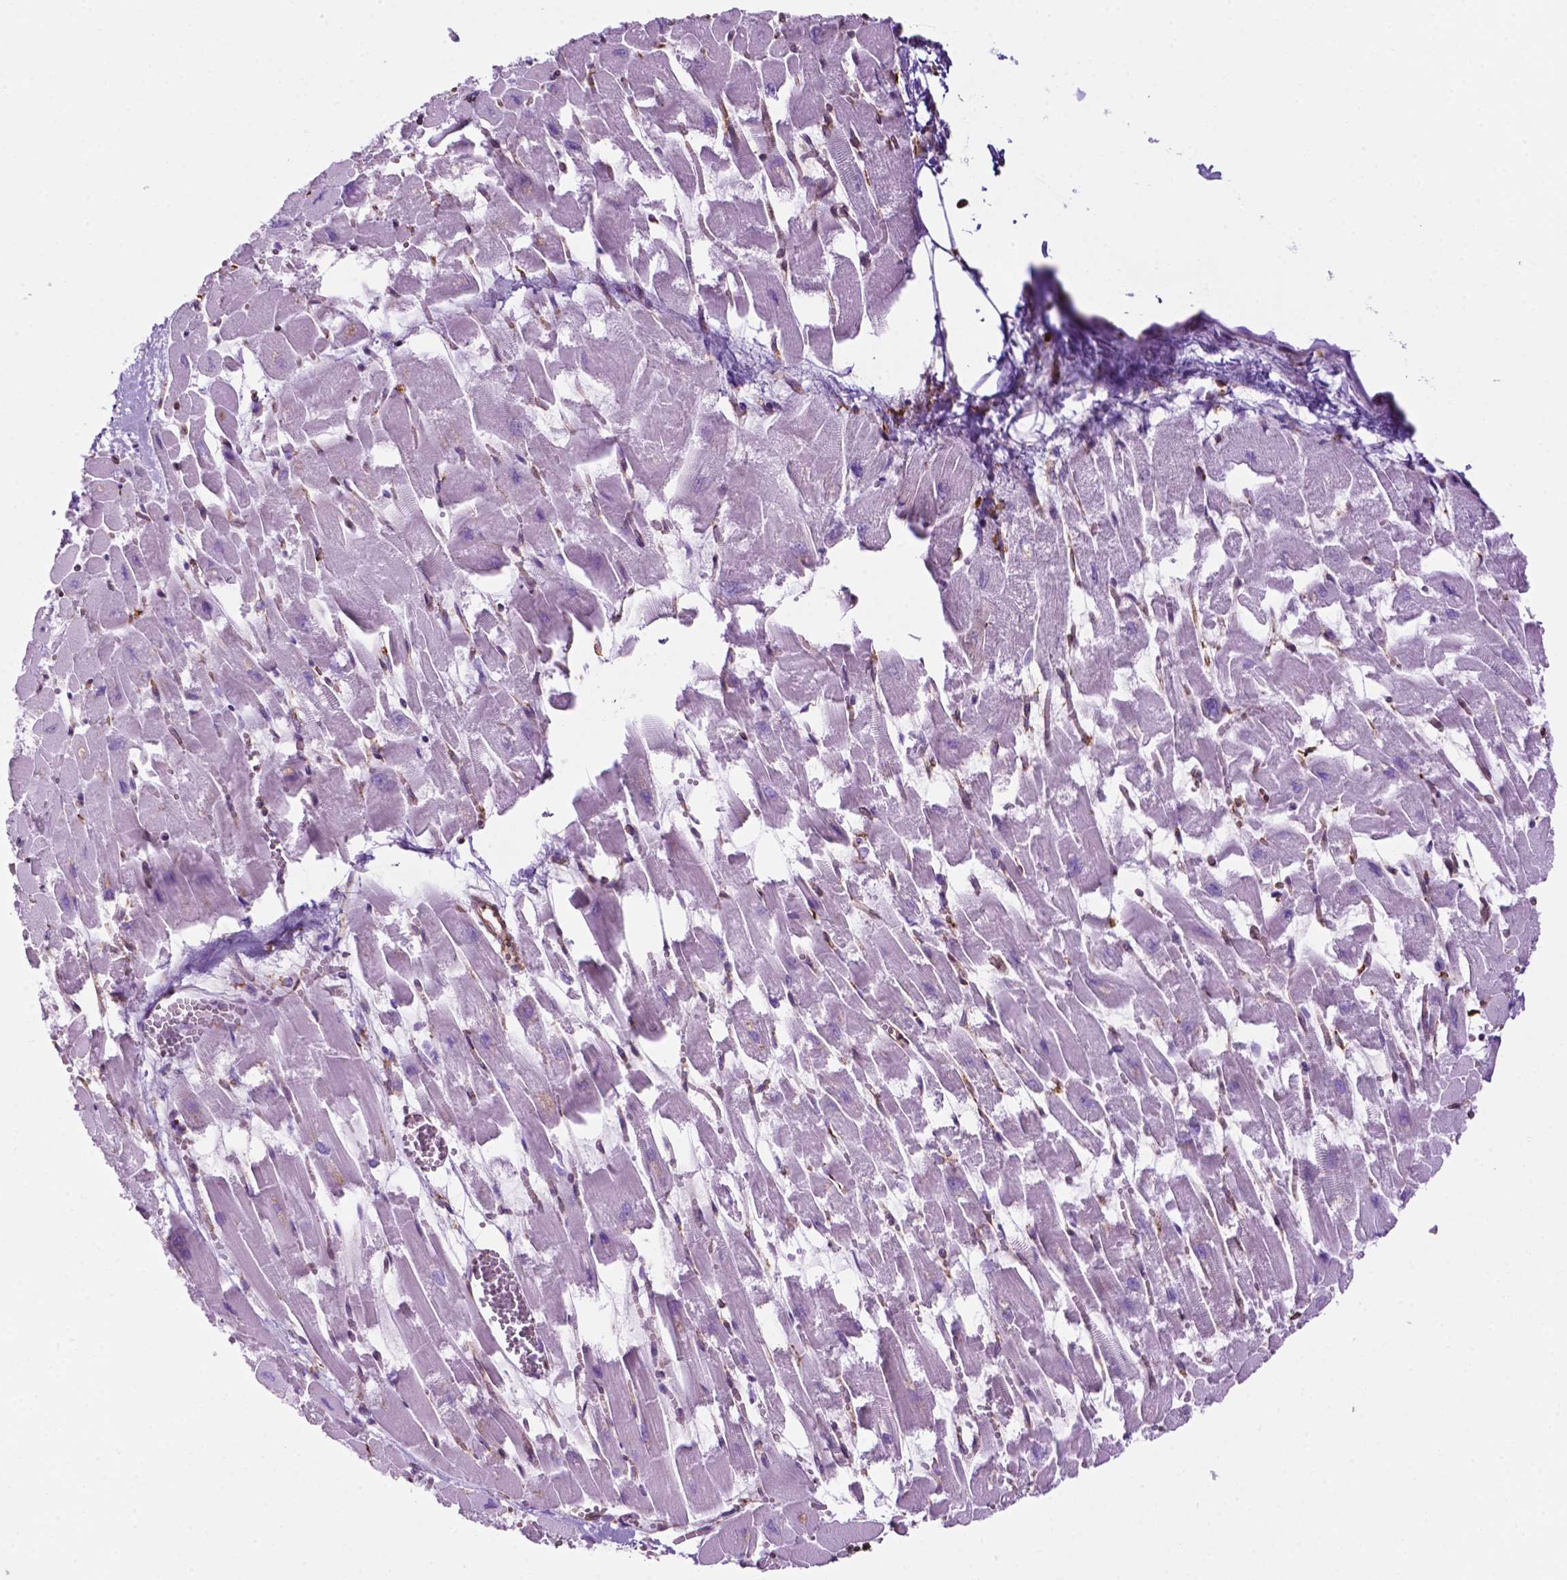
{"staining": {"intensity": "negative", "quantity": "none", "location": "none"}, "tissue": "heart muscle", "cell_type": "Cardiomyocytes", "image_type": "normal", "snomed": [{"axis": "morphology", "description": "Normal tissue, NOS"}, {"axis": "topography", "description": "Heart"}], "caption": "This is a histopathology image of immunohistochemistry (IHC) staining of unremarkable heart muscle, which shows no positivity in cardiomyocytes.", "gene": "RPL29", "patient": {"sex": "female", "age": 52}}